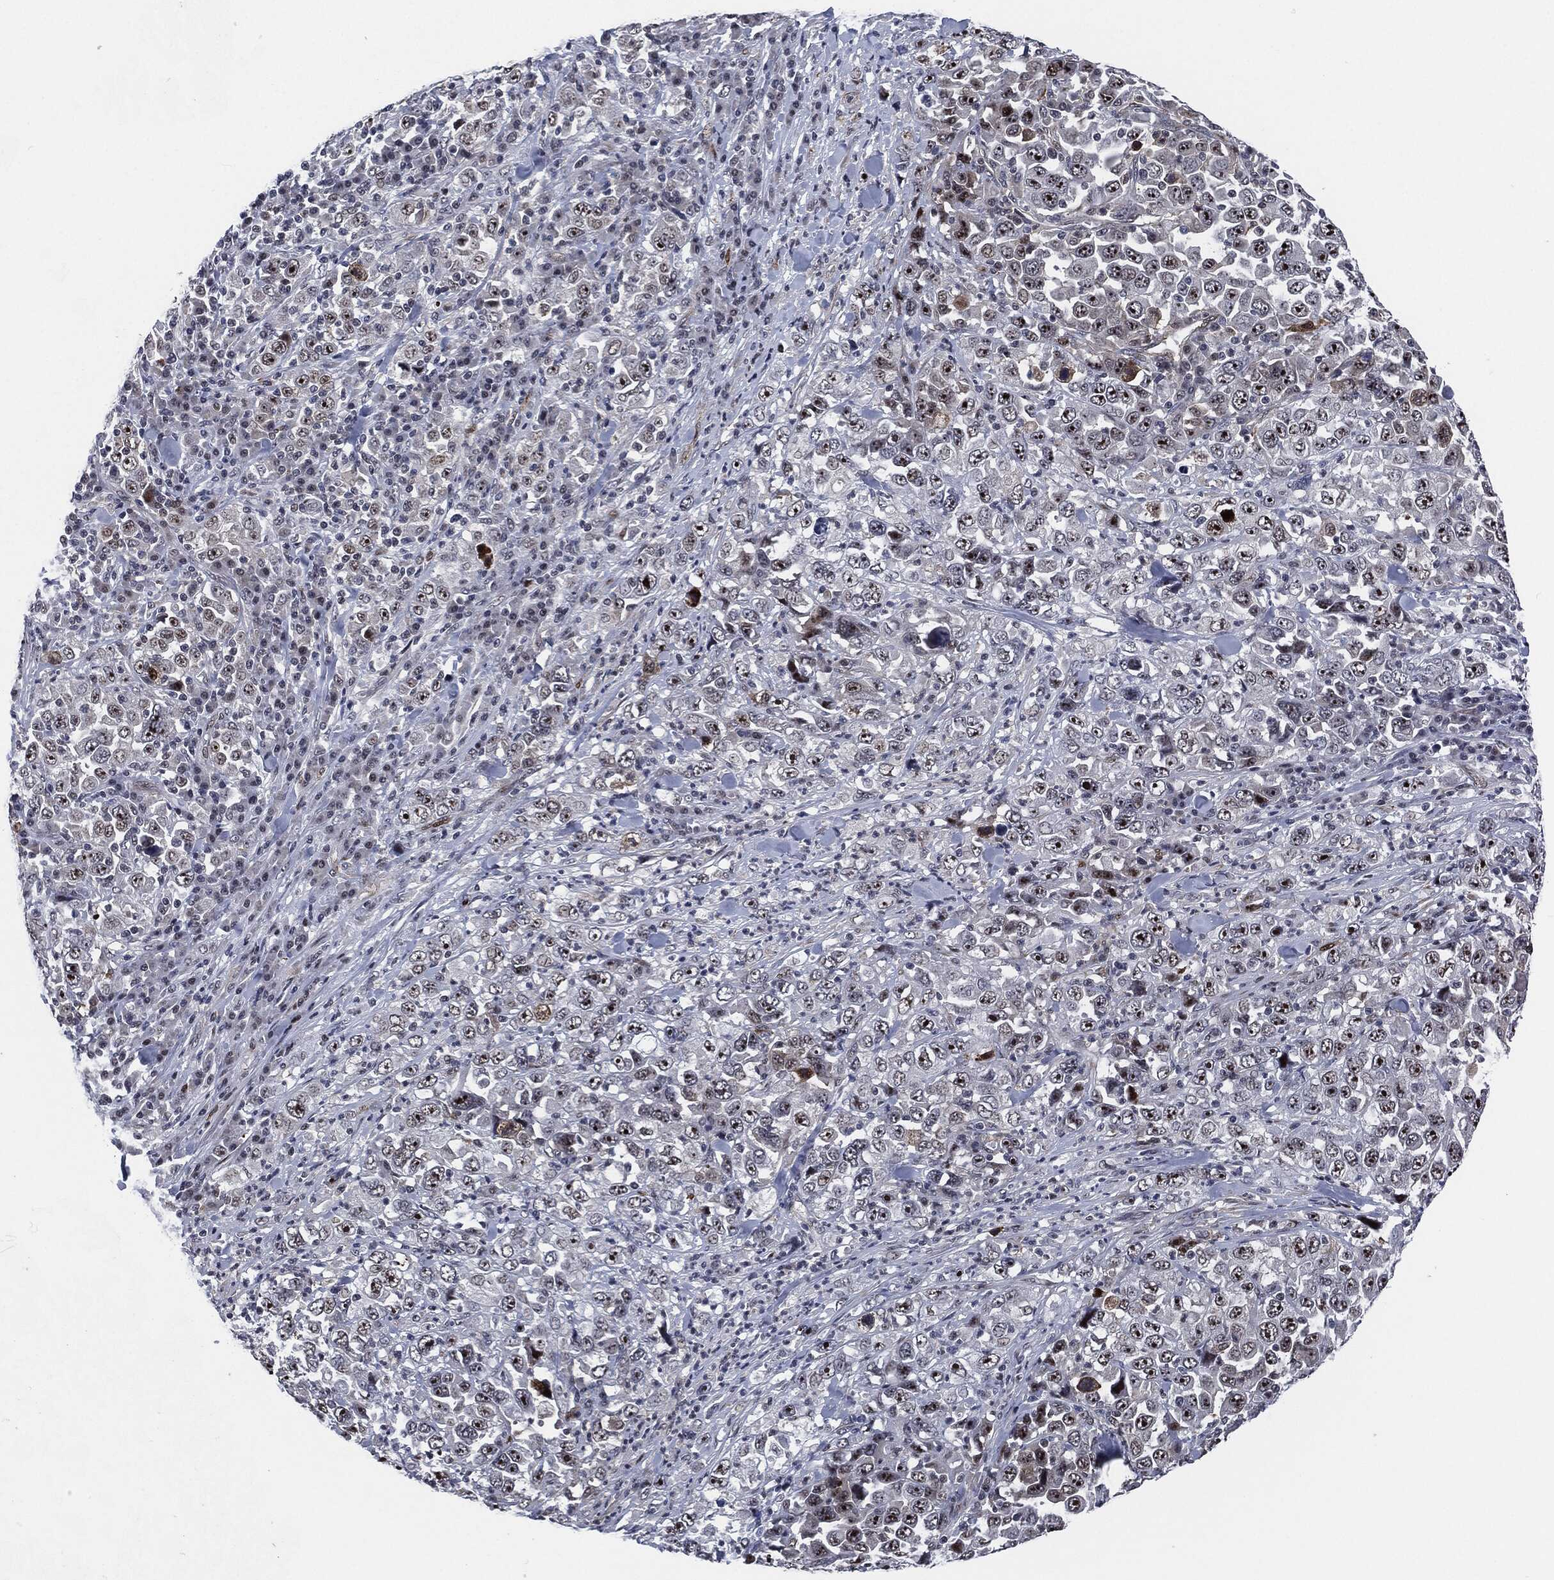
{"staining": {"intensity": "strong", "quantity": "25%-75%", "location": "nuclear"}, "tissue": "stomach cancer", "cell_type": "Tumor cells", "image_type": "cancer", "snomed": [{"axis": "morphology", "description": "Normal tissue, NOS"}, {"axis": "morphology", "description": "Adenocarcinoma, NOS"}, {"axis": "topography", "description": "Stomach, upper"}, {"axis": "topography", "description": "Stomach"}], "caption": "Adenocarcinoma (stomach) stained with immunohistochemistry demonstrates strong nuclear positivity in approximately 25%-75% of tumor cells. (Brightfield microscopy of DAB IHC at high magnification).", "gene": "AKT2", "patient": {"sex": "male", "age": 59}}